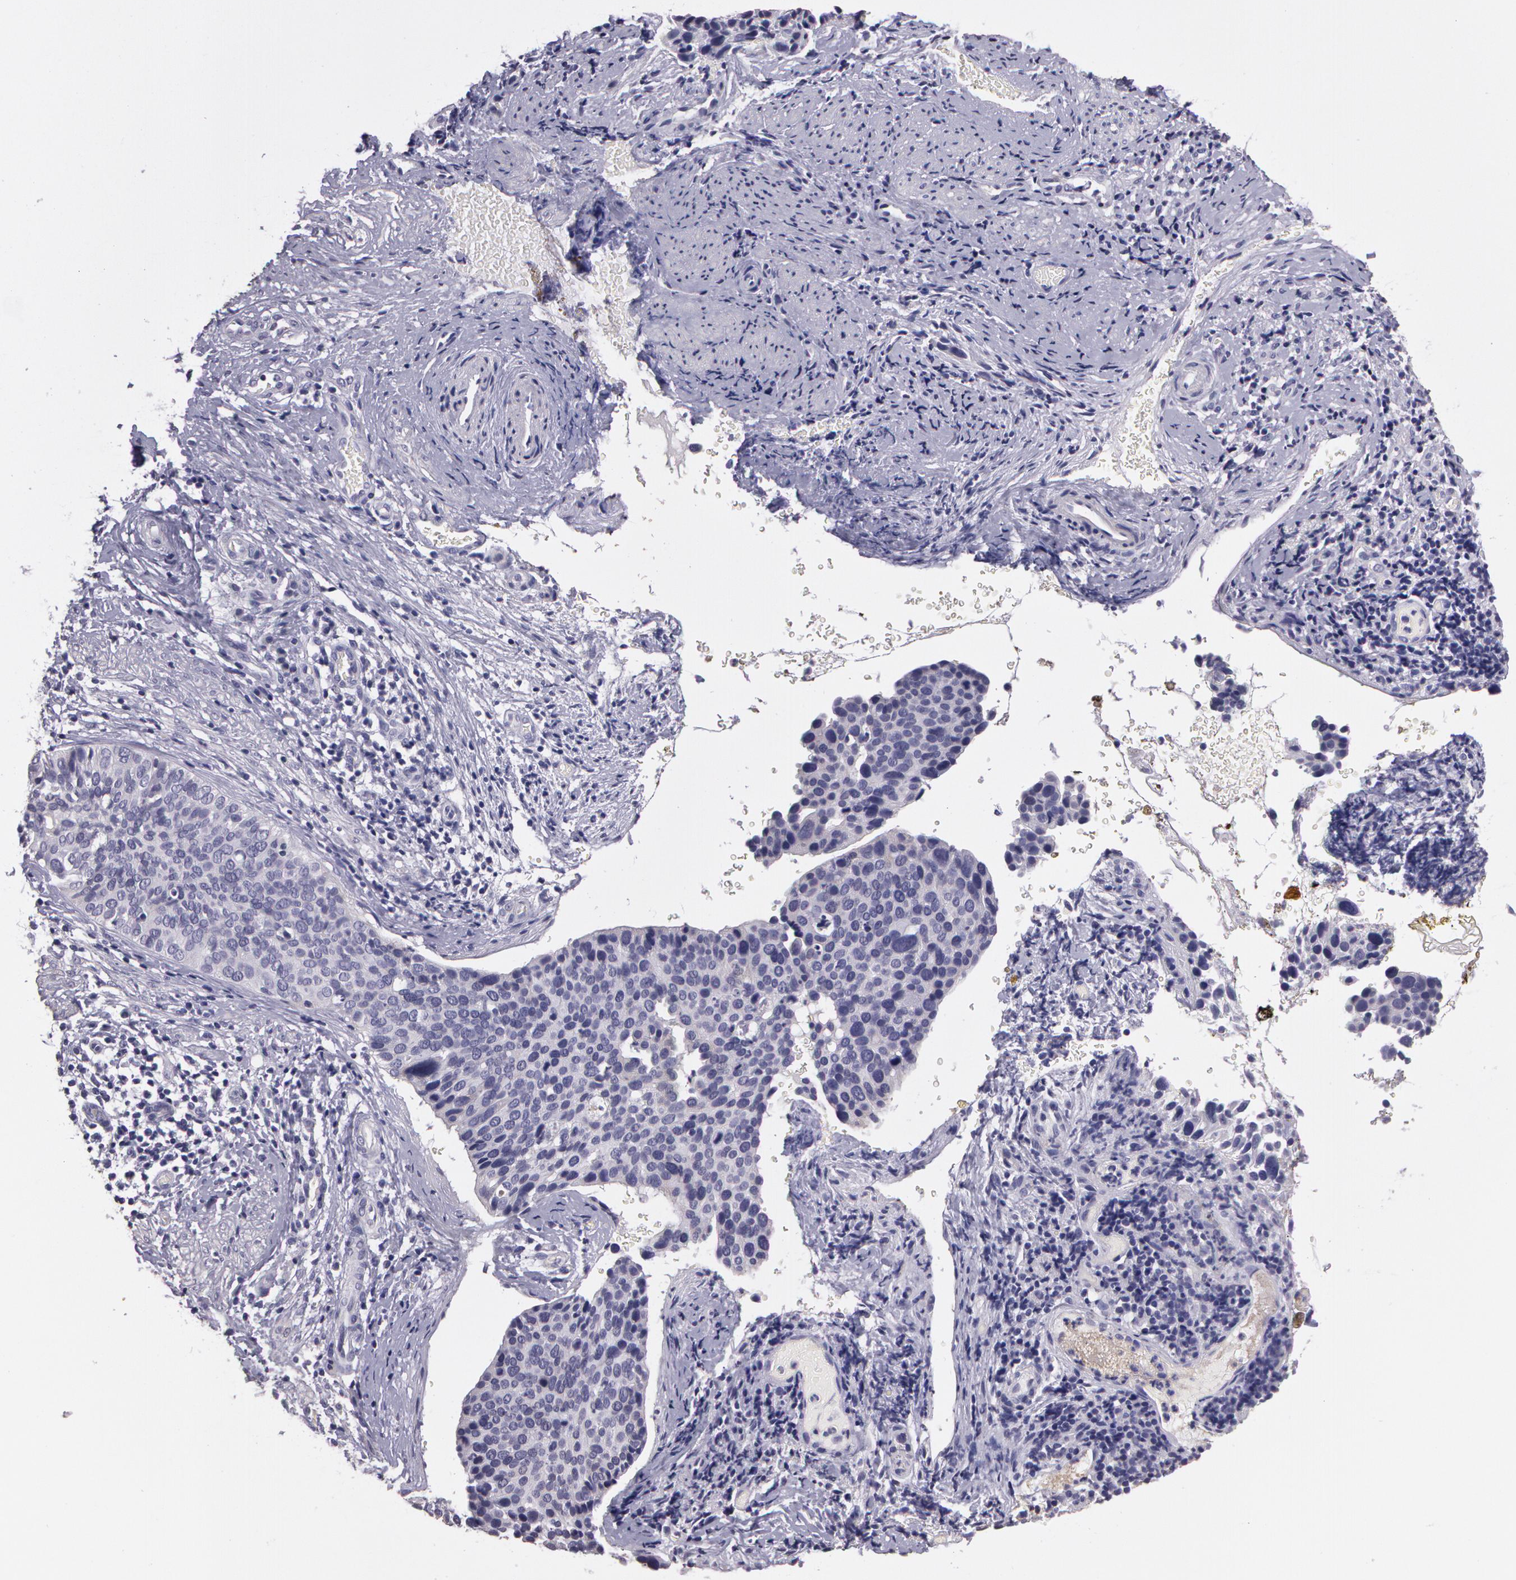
{"staining": {"intensity": "negative", "quantity": "none", "location": "none"}, "tissue": "cervical cancer", "cell_type": "Tumor cells", "image_type": "cancer", "snomed": [{"axis": "morphology", "description": "Squamous cell carcinoma, NOS"}, {"axis": "topography", "description": "Cervix"}], "caption": "Cervical cancer stained for a protein using immunohistochemistry exhibits no positivity tumor cells.", "gene": "G2E3", "patient": {"sex": "female", "age": 31}}